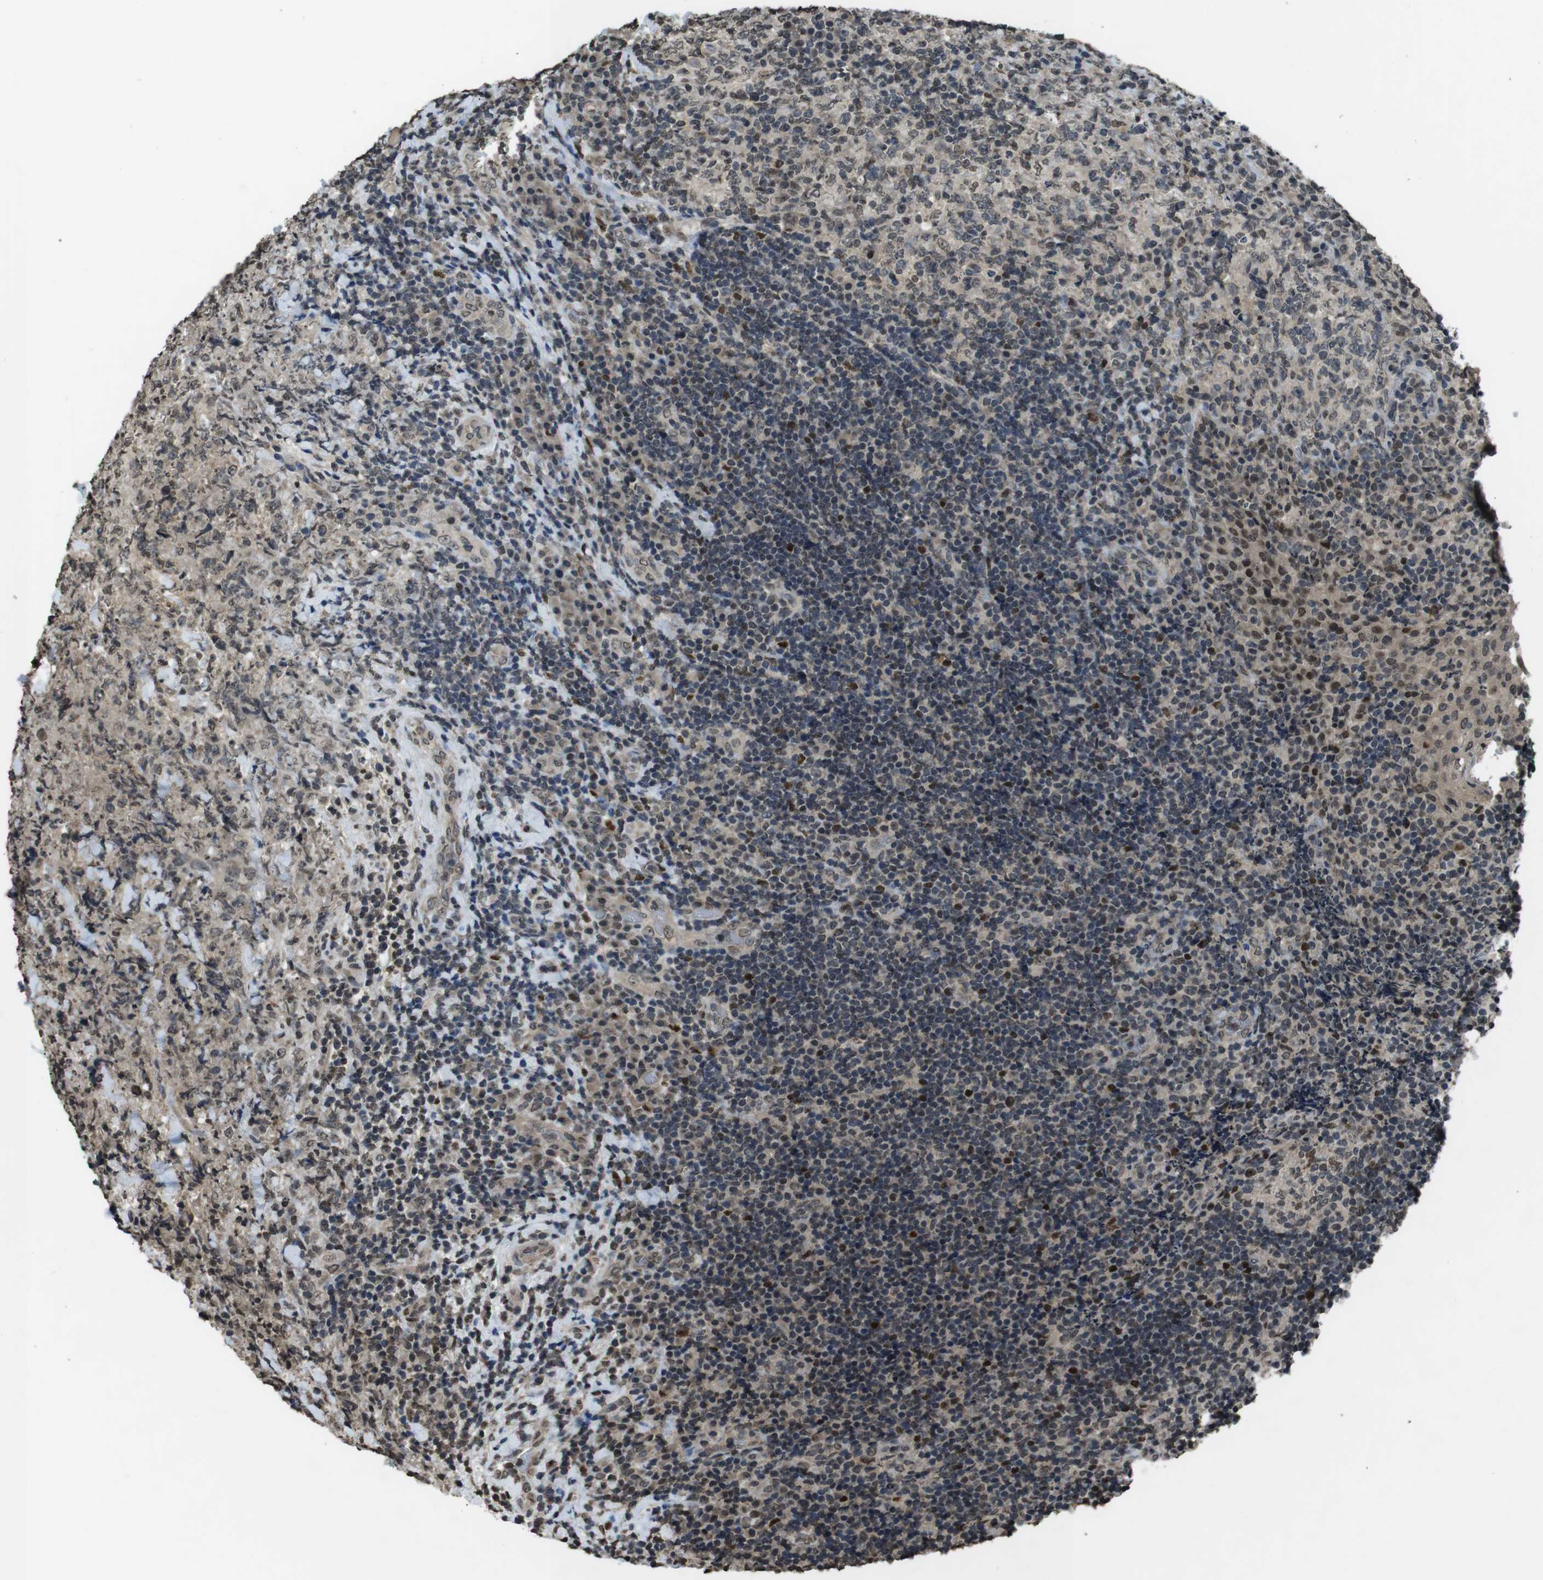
{"staining": {"intensity": "moderate", "quantity": "<25%", "location": "nuclear"}, "tissue": "lymphoma", "cell_type": "Tumor cells", "image_type": "cancer", "snomed": [{"axis": "morphology", "description": "Malignant lymphoma, non-Hodgkin's type, High grade"}, {"axis": "topography", "description": "Tonsil"}], "caption": "The photomicrograph reveals staining of lymphoma, revealing moderate nuclear protein staining (brown color) within tumor cells.", "gene": "MAF", "patient": {"sex": "female", "age": 36}}